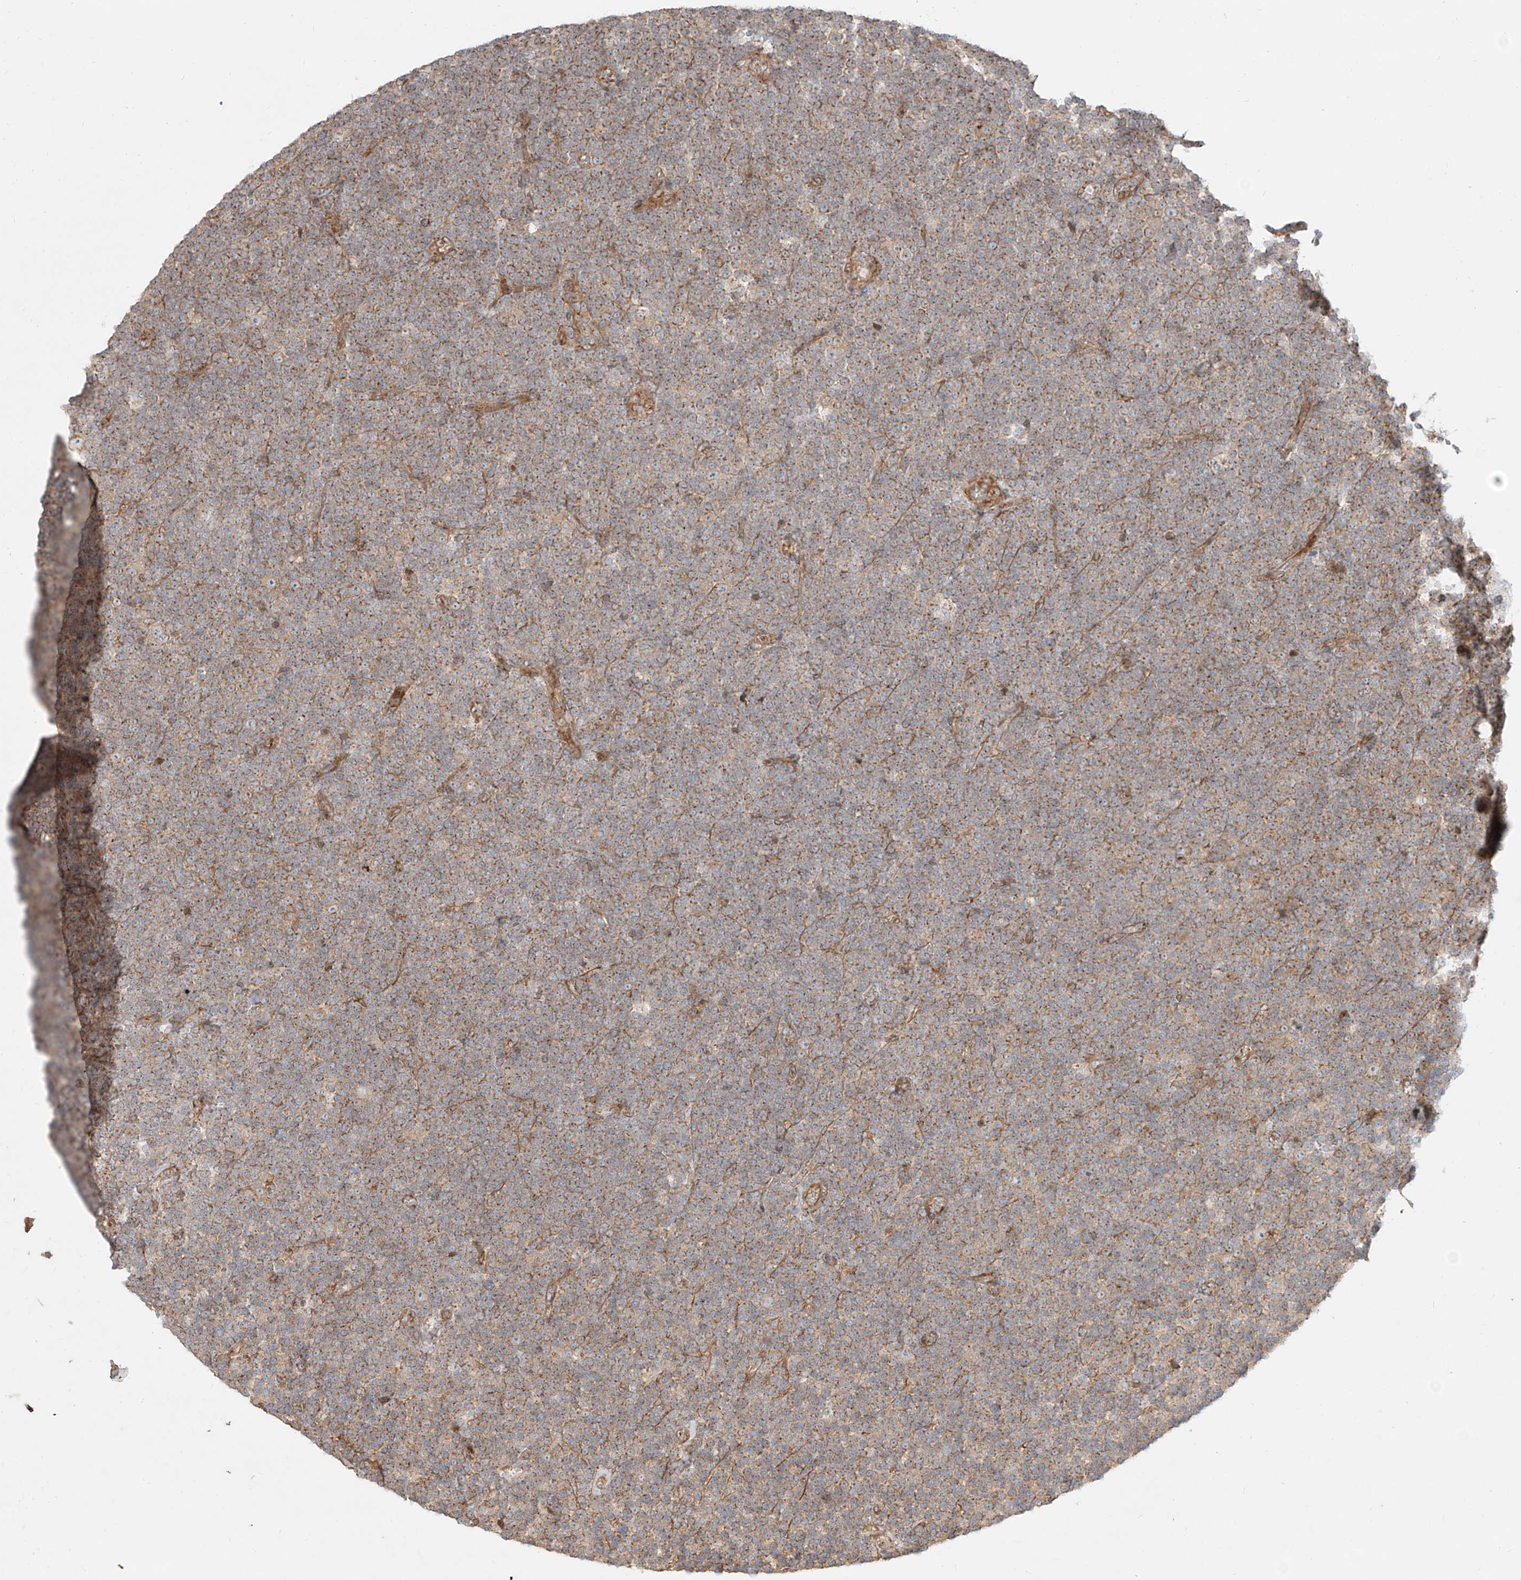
{"staining": {"intensity": "moderate", "quantity": ">75%", "location": "cytoplasmic/membranous"}, "tissue": "lymphoma", "cell_type": "Tumor cells", "image_type": "cancer", "snomed": [{"axis": "morphology", "description": "Malignant lymphoma, non-Hodgkin's type, Low grade"}, {"axis": "topography", "description": "Lymph node"}], "caption": "Protein expression analysis of lymphoma exhibits moderate cytoplasmic/membranous positivity in about >75% of tumor cells. Immunohistochemistry (ihc) stains the protein in brown and the nuclei are stained blue.", "gene": "ZNF287", "patient": {"sex": "female", "age": 67}}